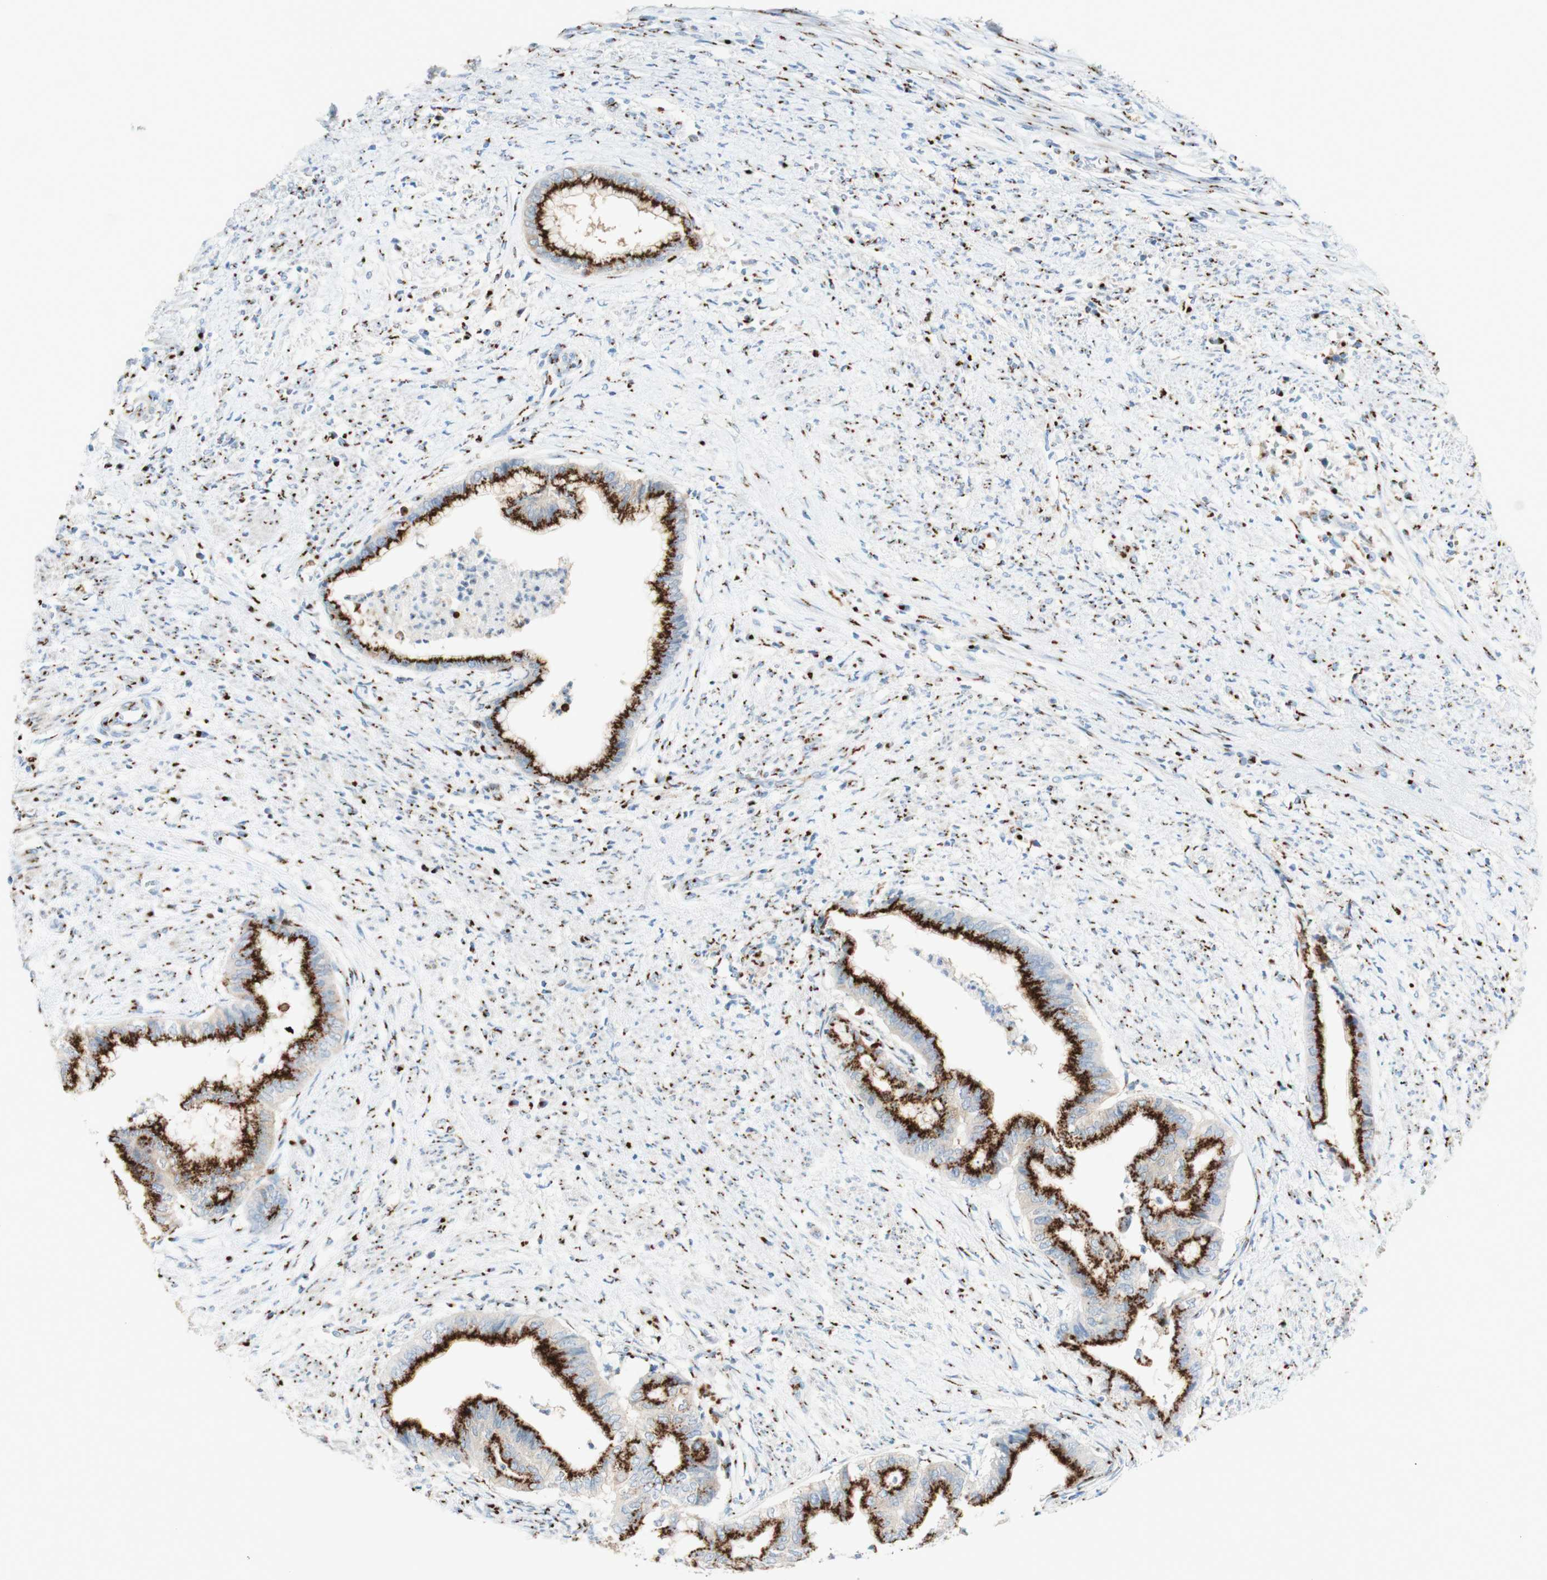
{"staining": {"intensity": "strong", "quantity": ">75%", "location": "cytoplasmic/membranous"}, "tissue": "endometrial cancer", "cell_type": "Tumor cells", "image_type": "cancer", "snomed": [{"axis": "morphology", "description": "Necrosis, NOS"}, {"axis": "morphology", "description": "Adenocarcinoma, NOS"}, {"axis": "topography", "description": "Endometrium"}], "caption": "Protein staining reveals strong cytoplasmic/membranous staining in about >75% of tumor cells in adenocarcinoma (endometrial).", "gene": "GOLGB1", "patient": {"sex": "female", "age": 79}}